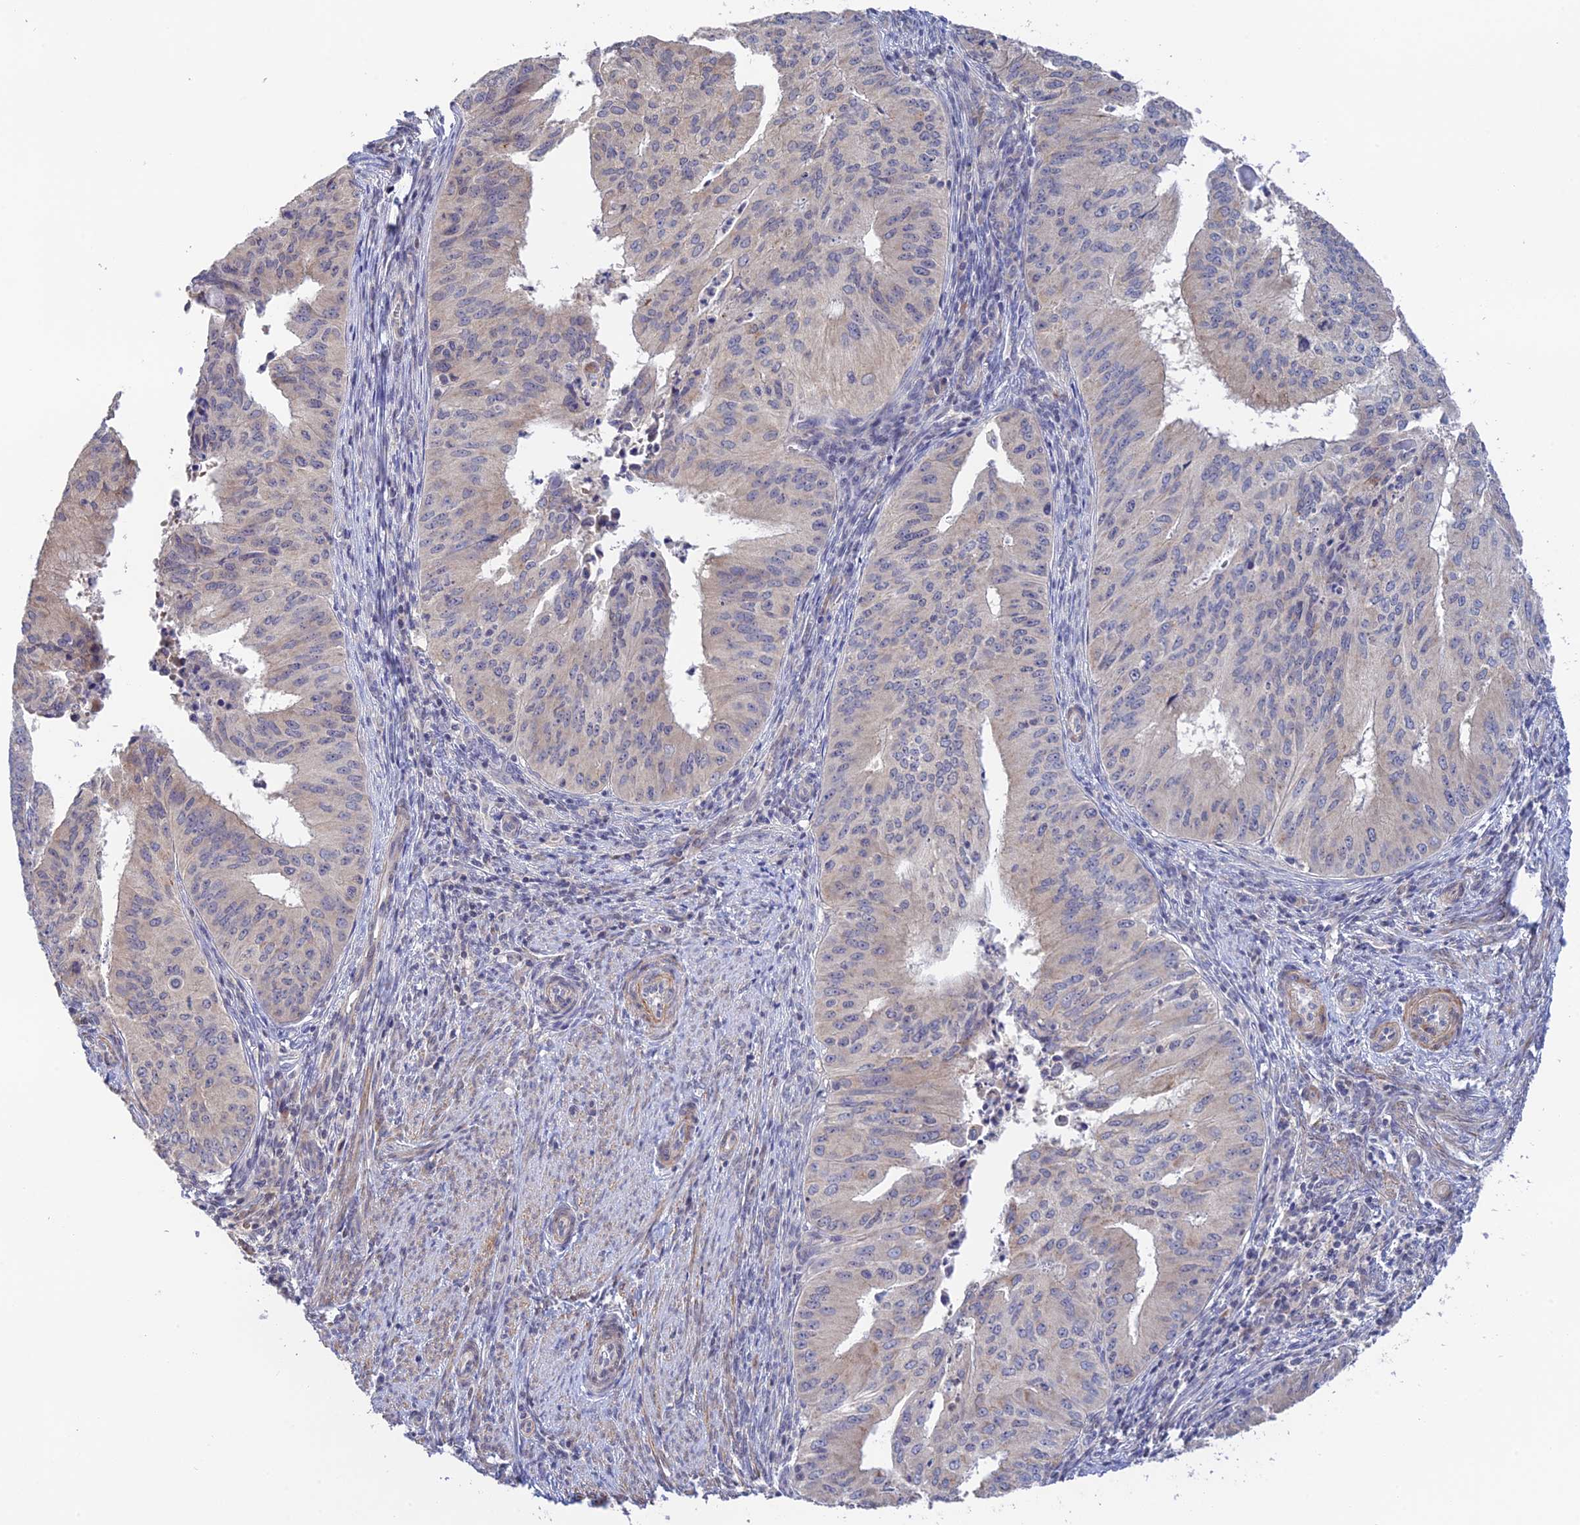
{"staining": {"intensity": "weak", "quantity": "<25%", "location": "cytoplasmic/membranous"}, "tissue": "endometrial cancer", "cell_type": "Tumor cells", "image_type": "cancer", "snomed": [{"axis": "morphology", "description": "Adenocarcinoma, NOS"}, {"axis": "topography", "description": "Endometrium"}], "caption": "There is no significant staining in tumor cells of endometrial cancer.", "gene": "CWH43", "patient": {"sex": "female", "age": 50}}